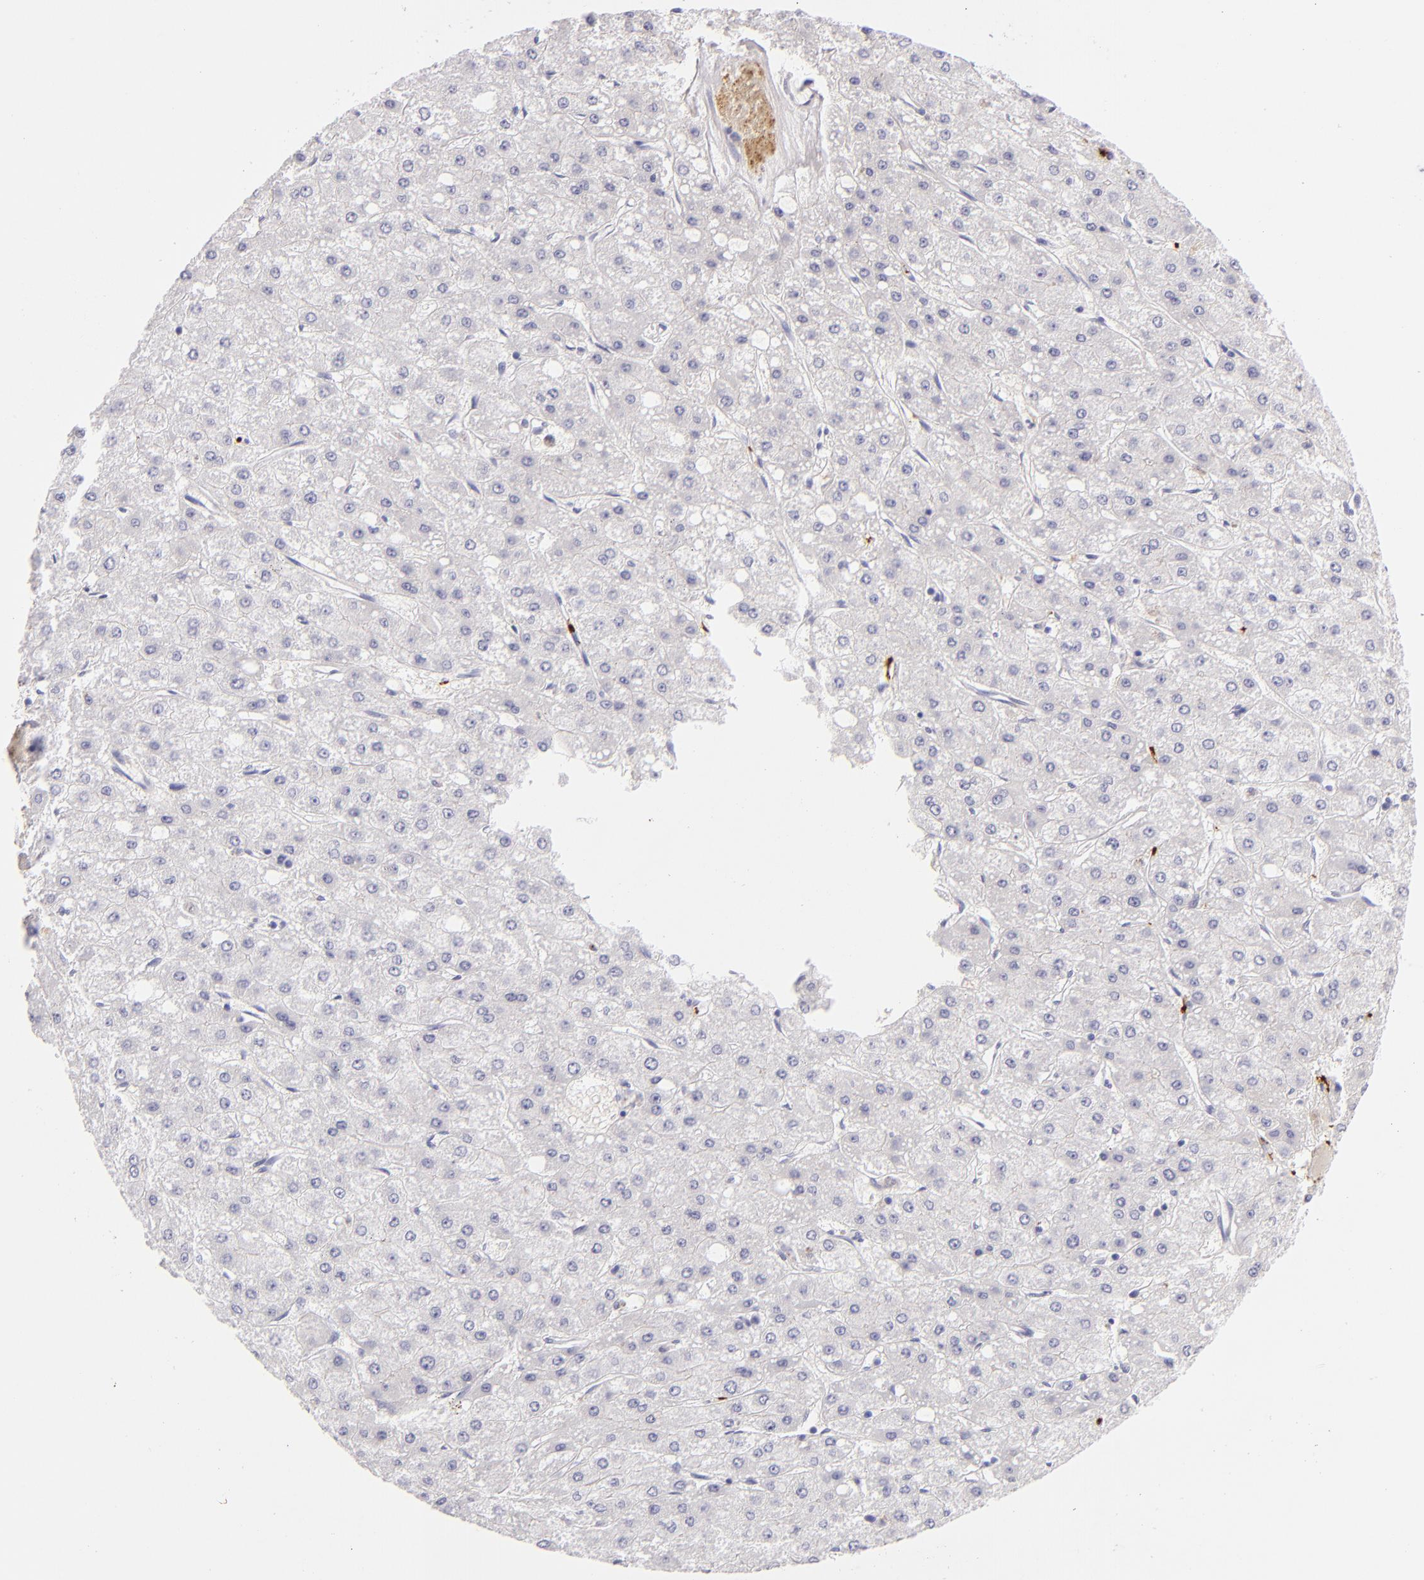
{"staining": {"intensity": "negative", "quantity": "none", "location": "none"}, "tissue": "liver cancer", "cell_type": "Tumor cells", "image_type": "cancer", "snomed": [{"axis": "morphology", "description": "Carcinoma, Hepatocellular, NOS"}, {"axis": "topography", "description": "Liver"}], "caption": "The photomicrograph shows no staining of tumor cells in hepatocellular carcinoma (liver).", "gene": "GP1BA", "patient": {"sex": "female", "age": 52}}